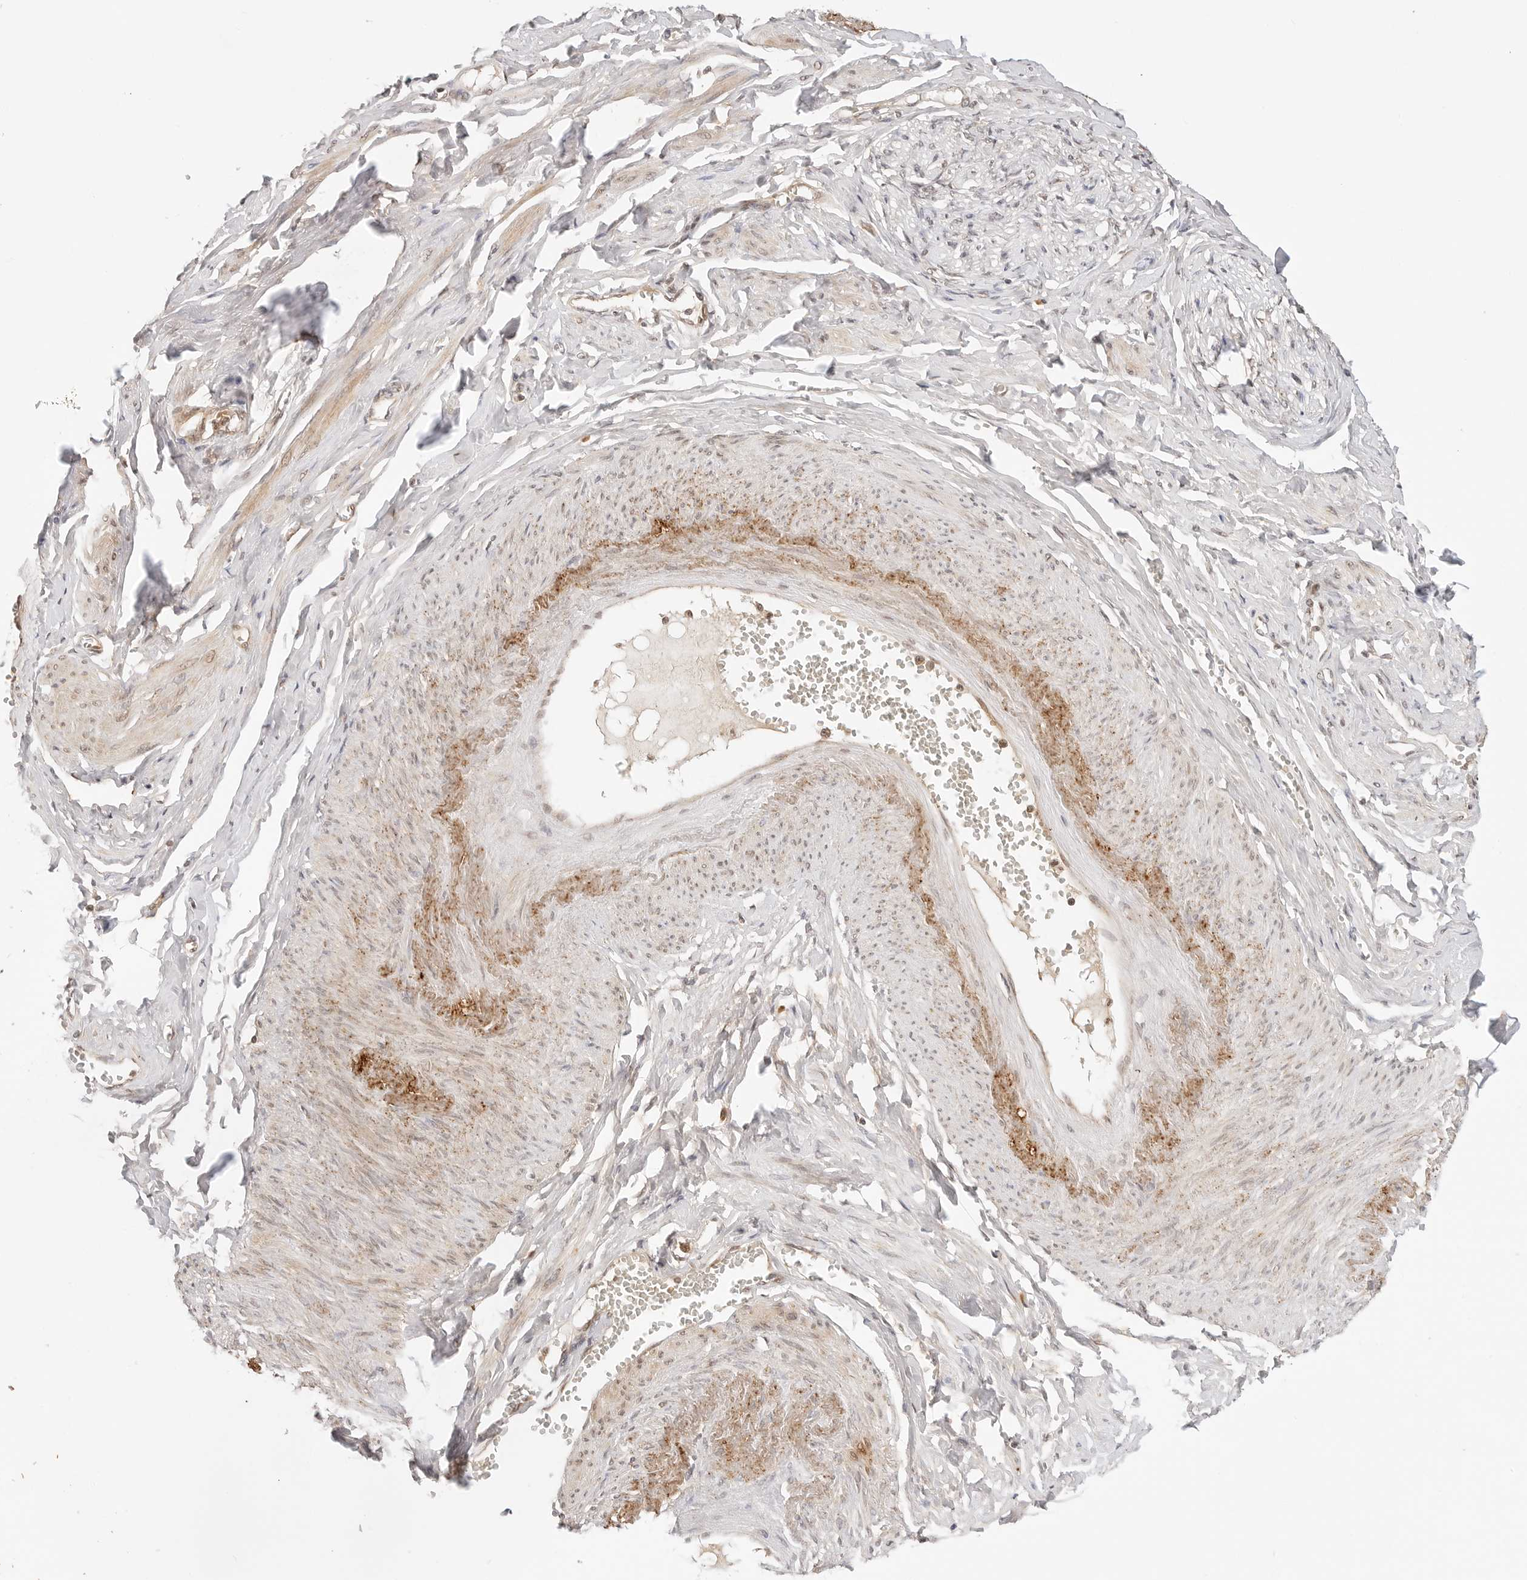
{"staining": {"intensity": "negative", "quantity": "none", "location": "none"}, "tissue": "adipose tissue", "cell_type": "Adipocytes", "image_type": "normal", "snomed": [{"axis": "morphology", "description": "Normal tissue, NOS"}, {"axis": "topography", "description": "Vascular tissue"}, {"axis": "topography", "description": "Fallopian tube"}, {"axis": "topography", "description": "Ovary"}], "caption": "High magnification brightfield microscopy of benign adipose tissue stained with DAB (3,3'-diaminobenzidine) (brown) and counterstained with hematoxylin (blue): adipocytes show no significant staining. (DAB (3,3'-diaminobenzidine) immunohistochemistry (IHC) visualized using brightfield microscopy, high magnification).", "gene": "GPR34", "patient": {"sex": "female", "age": 67}}